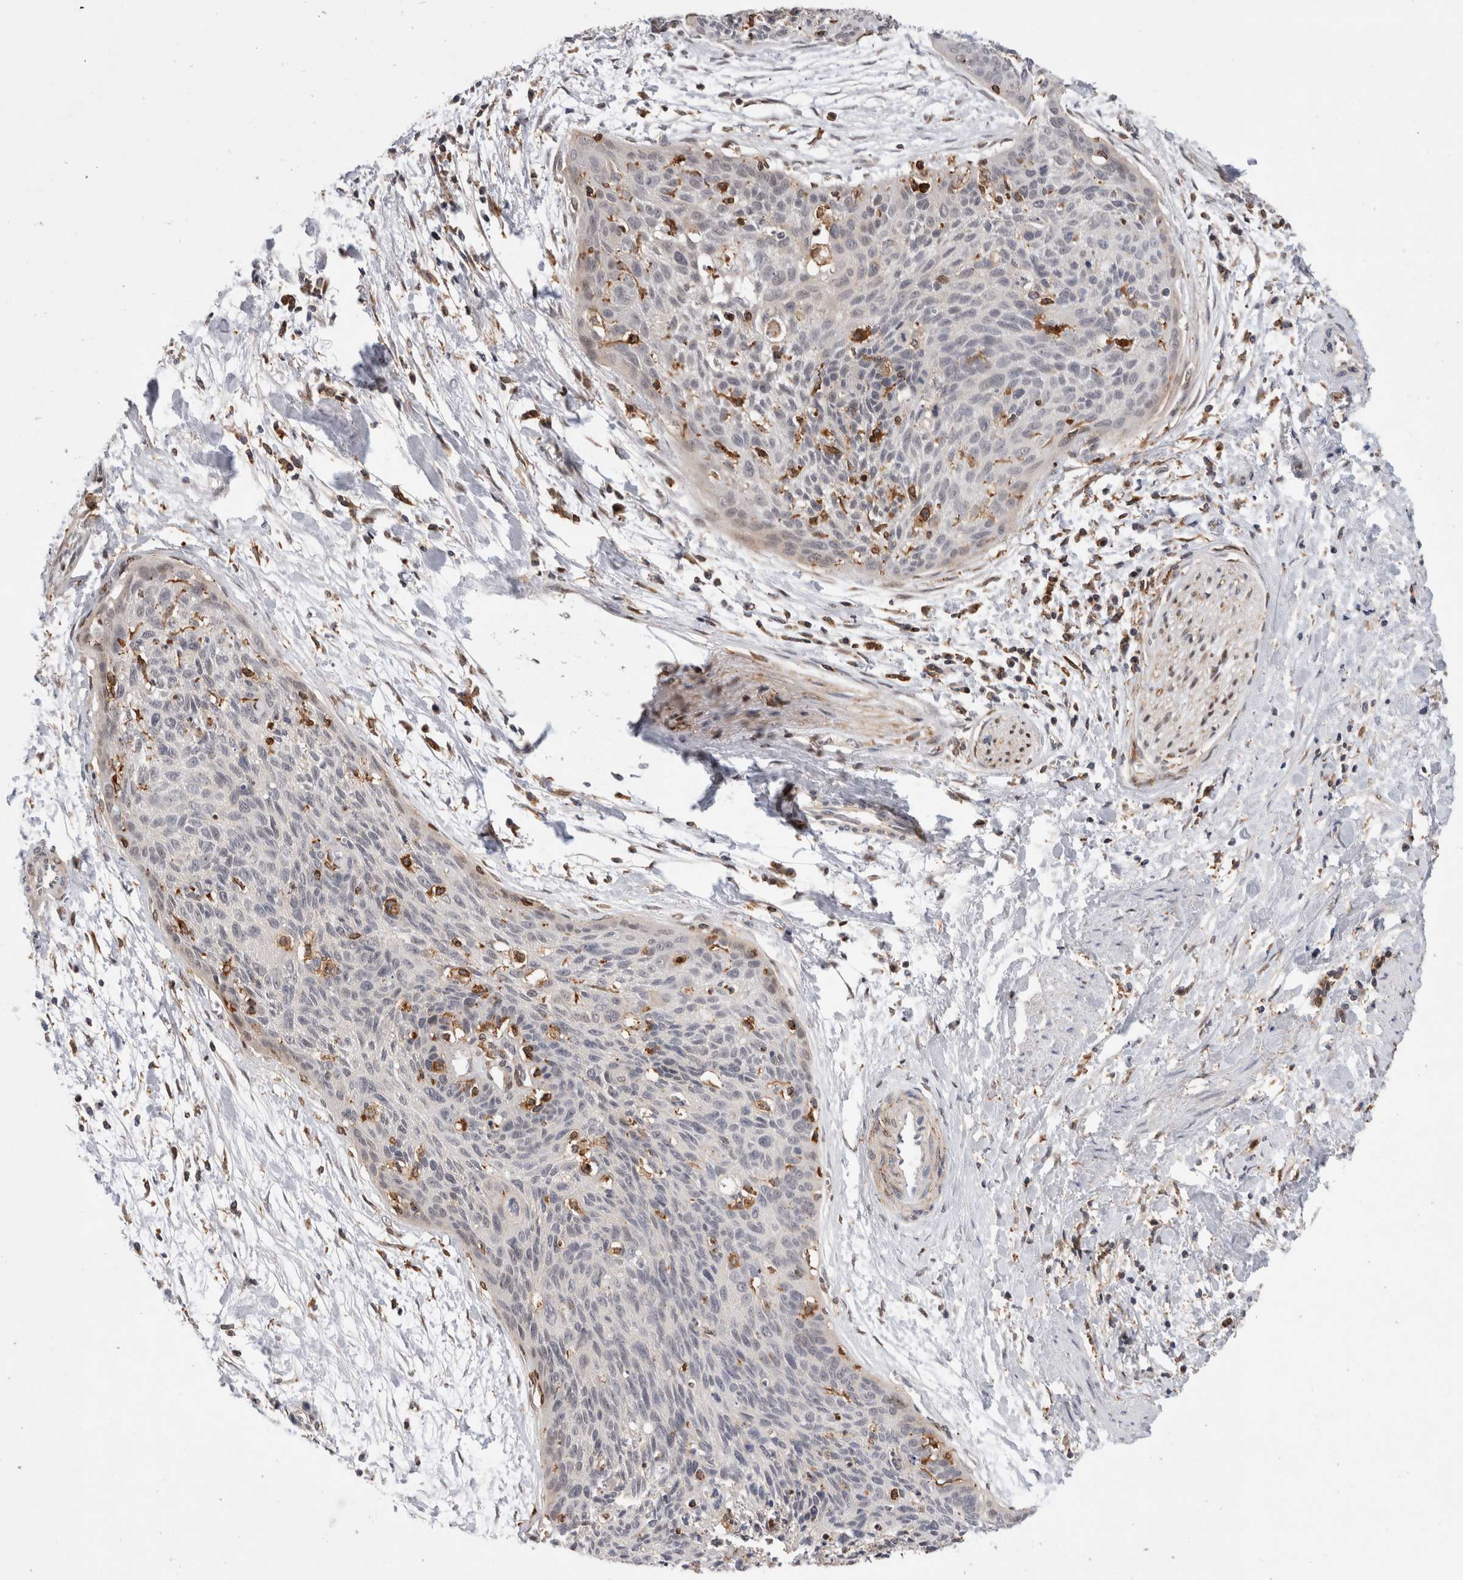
{"staining": {"intensity": "negative", "quantity": "none", "location": "none"}, "tissue": "cervical cancer", "cell_type": "Tumor cells", "image_type": "cancer", "snomed": [{"axis": "morphology", "description": "Squamous cell carcinoma, NOS"}, {"axis": "topography", "description": "Cervix"}], "caption": "An immunohistochemistry (IHC) image of cervical squamous cell carcinoma is shown. There is no staining in tumor cells of cervical squamous cell carcinoma.", "gene": "CCDC88B", "patient": {"sex": "female", "age": 55}}